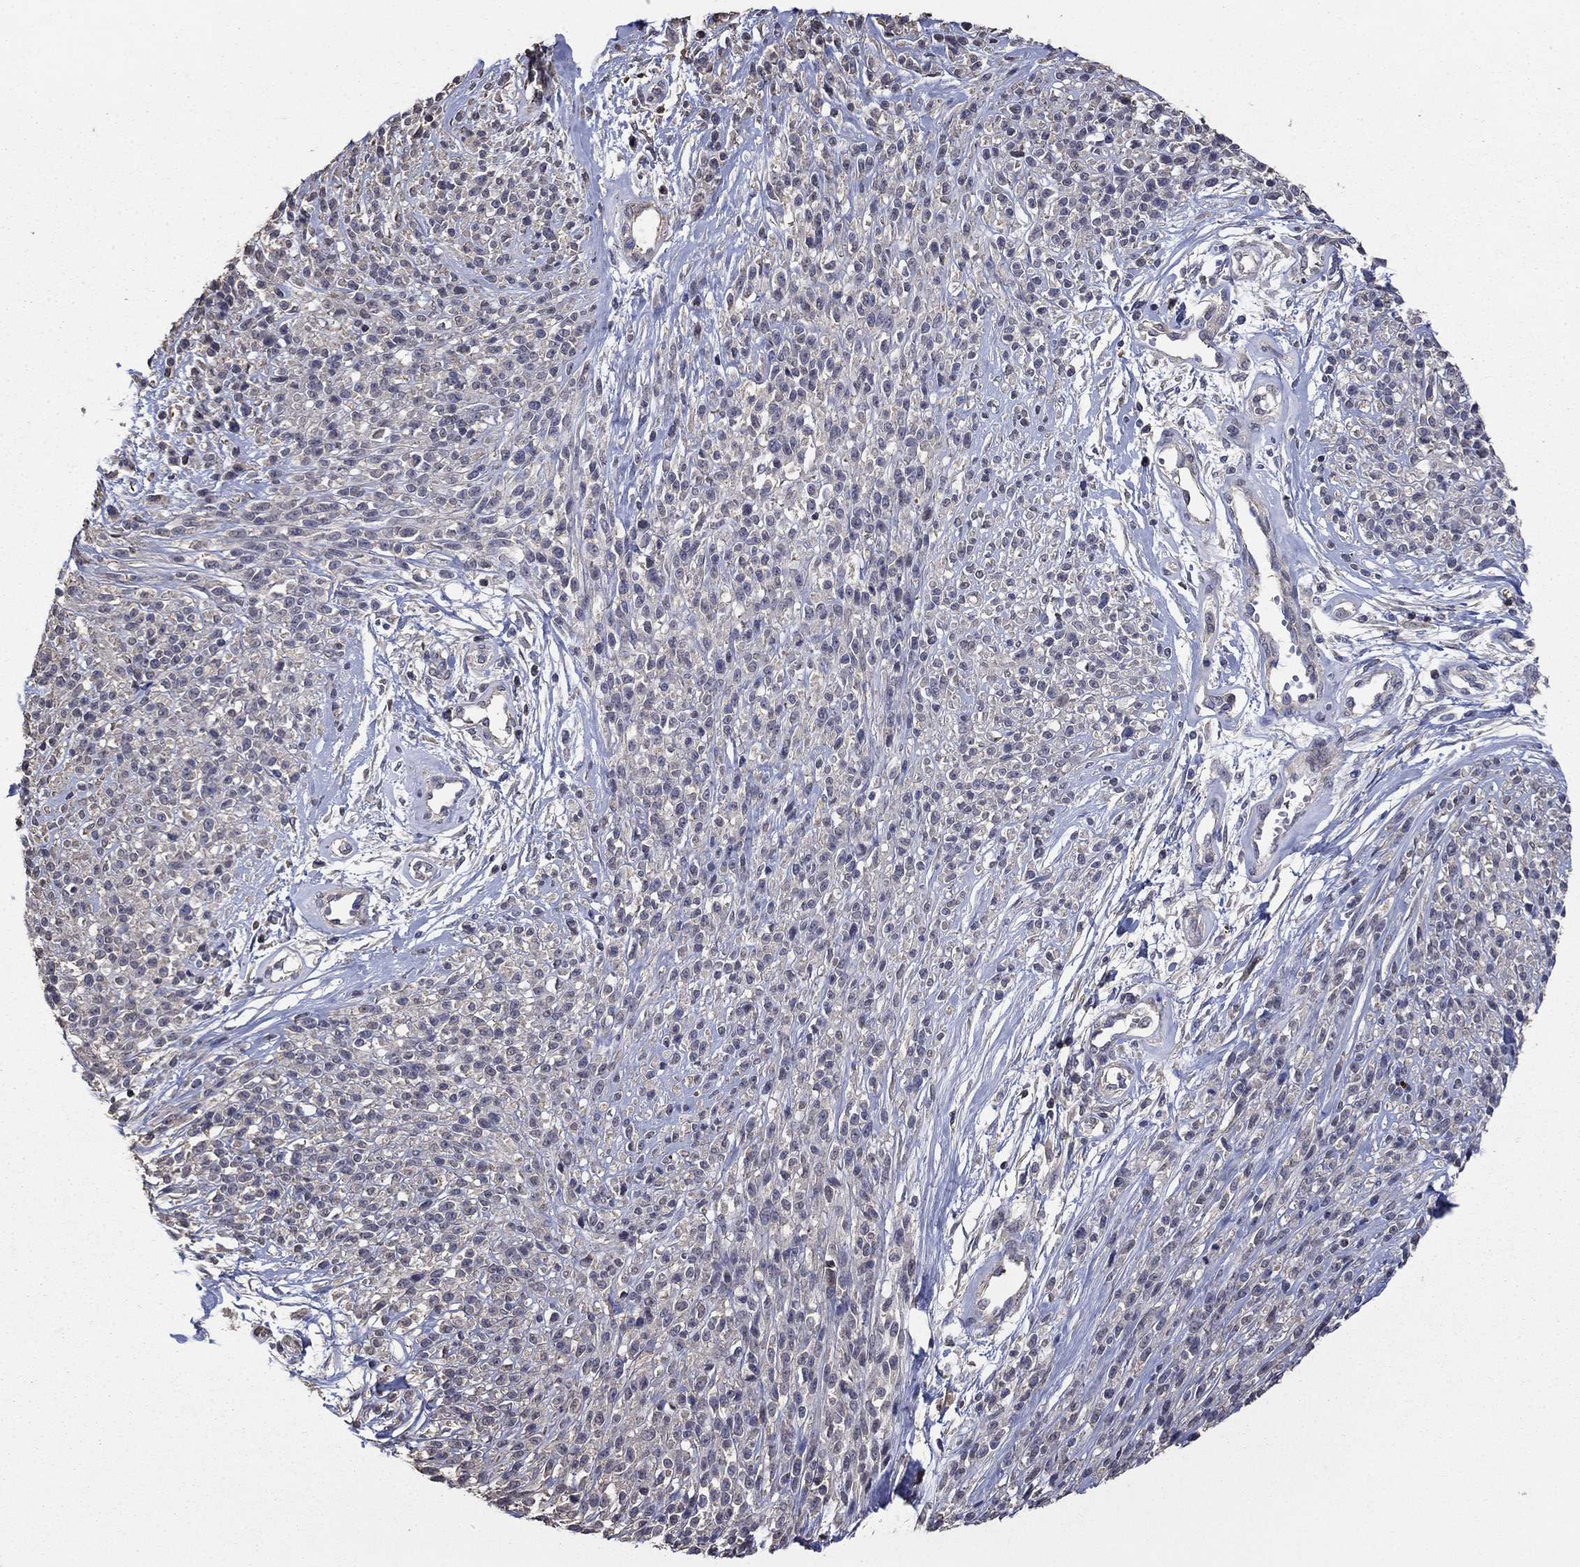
{"staining": {"intensity": "negative", "quantity": "none", "location": "none"}, "tissue": "melanoma", "cell_type": "Tumor cells", "image_type": "cancer", "snomed": [{"axis": "morphology", "description": "Malignant melanoma, NOS"}, {"axis": "topography", "description": "Skin"}, {"axis": "topography", "description": "Skin of trunk"}], "caption": "Immunohistochemical staining of melanoma shows no significant positivity in tumor cells.", "gene": "DVL1", "patient": {"sex": "male", "age": 74}}